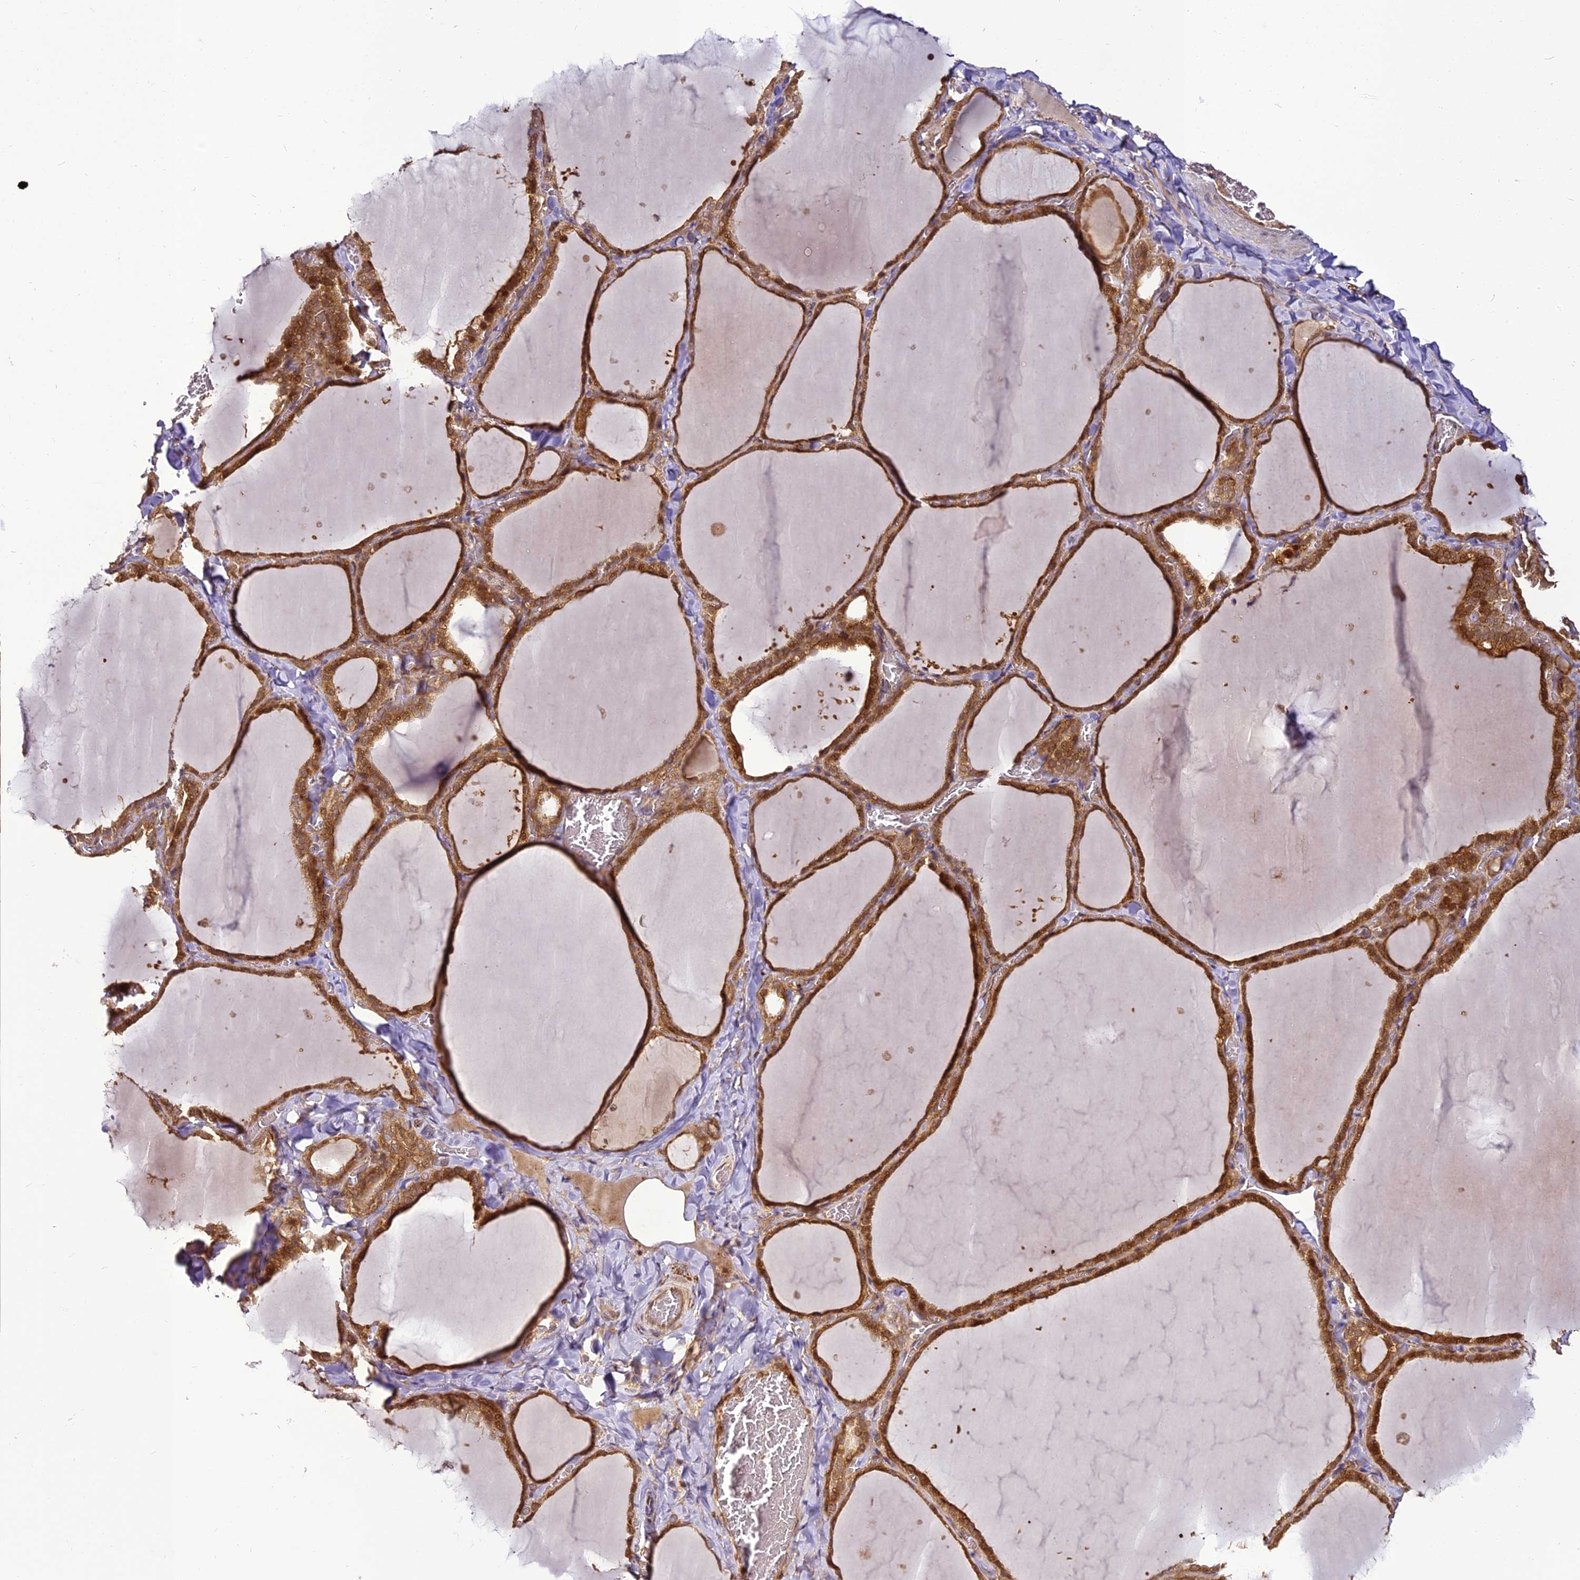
{"staining": {"intensity": "moderate", "quantity": ">75%", "location": "cytoplasmic/membranous,nuclear"}, "tissue": "thyroid gland", "cell_type": "Glandular cells", "image_type": "normal", "snomed": [{"axis": "morphology", "description": "Normal tissue, NOS"}, {"axis": "topography", "description": "Thyroid gland"}], "caption": "An IHC photomicrograph of unremarkable tissue is shown. Protein staining in brown shows moderate cytoplasmic/membranous,nuclear positivity in thyroid gland within glandular cells.", "gene": "BCDIN3D", "patient": {"sex": "female", "age": 22}}